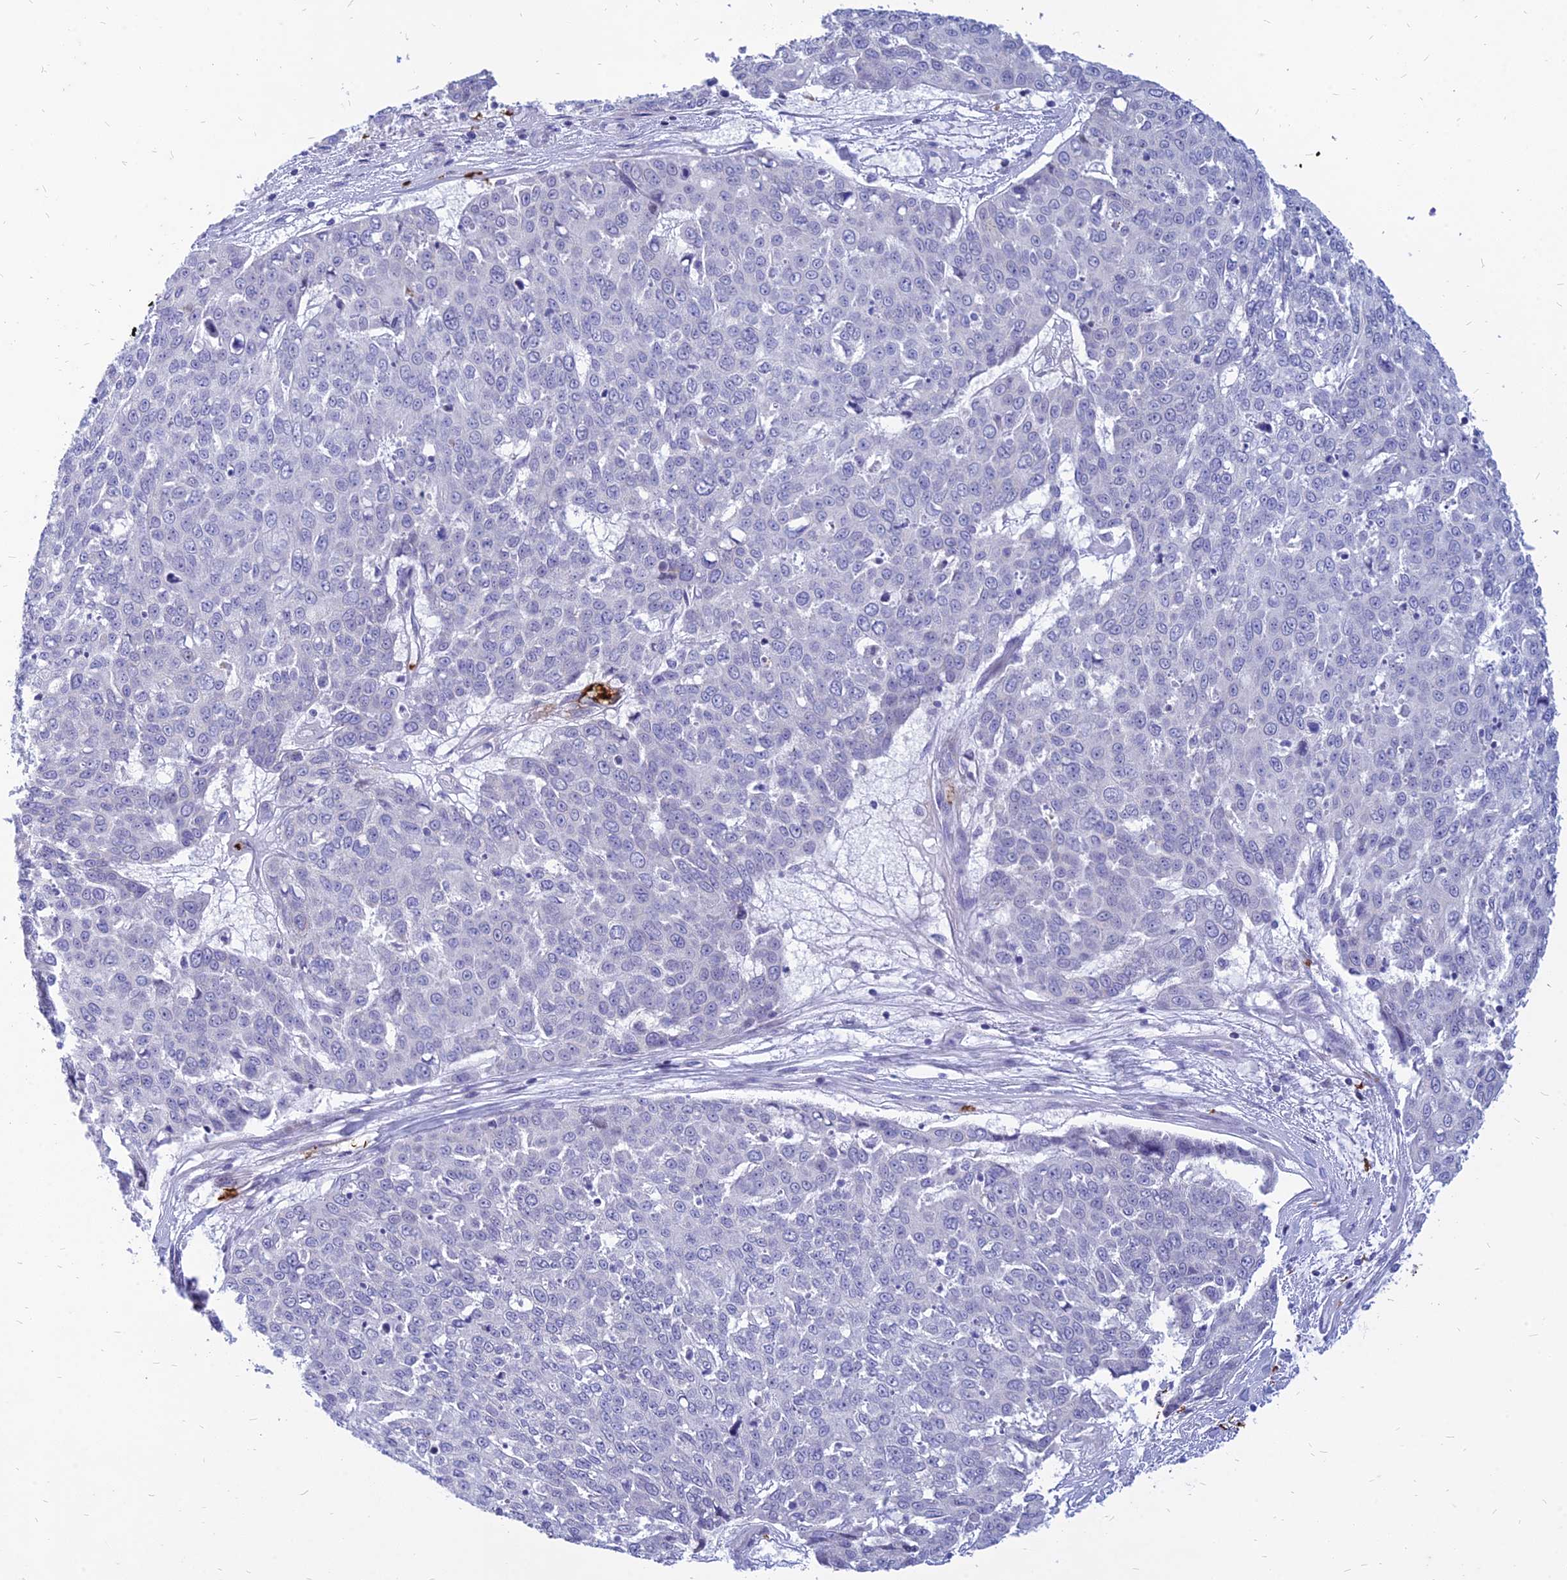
{"staining": {"intensity": "negative", "quantity": "none", "location": "none"}, "tissue": "skin cancer", "cell_type": "Tumor cells", "image_type": "cancer", "snomed": [{"axis": "morphology", "description": "Squamous cell carcinoma, NOS"}, {"axis": "topography", "description": "Skin"}], "caption": "Immunohistochemistry photomicrograph of neoplastic tissue: skin cancer (squamous cell carcinoma) stained with DAB exhibits no significant protein staining in tumor cells. Nuclei are stained in blue.", "gene": "HHAT", "patient": {"sex": "male", "age": 71}}